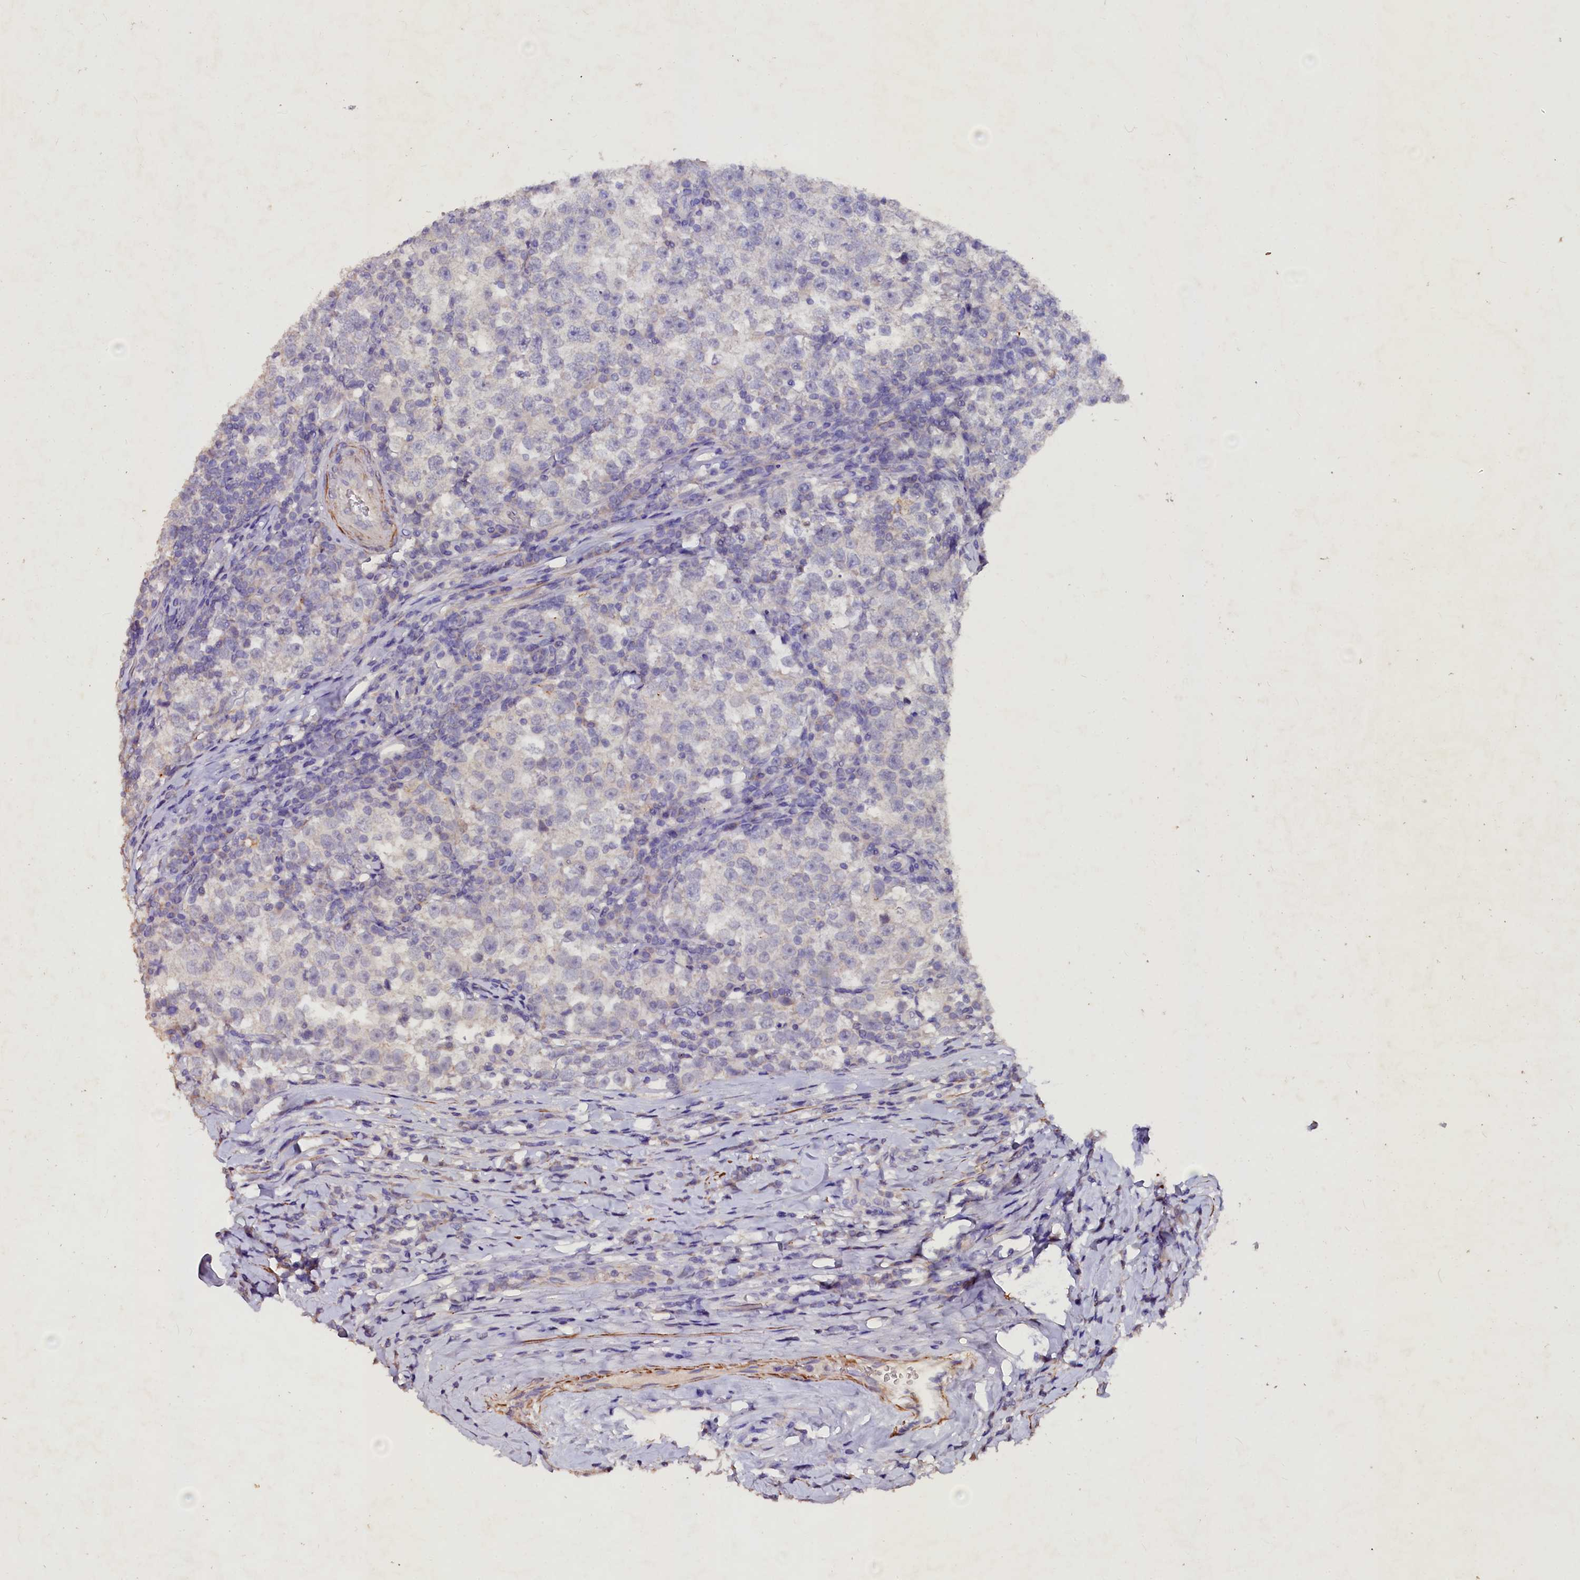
{"staining": {"intensity": "negative", "quantity": "none", "location": "none"}, "tissue": "testis cancer", "cell_type": "Tumor cells", "image_type": "cancer", "snomed": [{"axis": "morphology", "description": "Normal tissue, NOS"}, {"axis": "morphology", "description": "Seminoma, NOS"}, {"axis": "topography", "description": "Testis"}], "caption": "Tumor cells are negative for brown protein staining in seminoma (testis). (Brightfield microscopy of DAB immunohistochemistry (IHC) at high magnification).", "gene": "VPS36", "patient": {"sex": "male", "age": 43}}